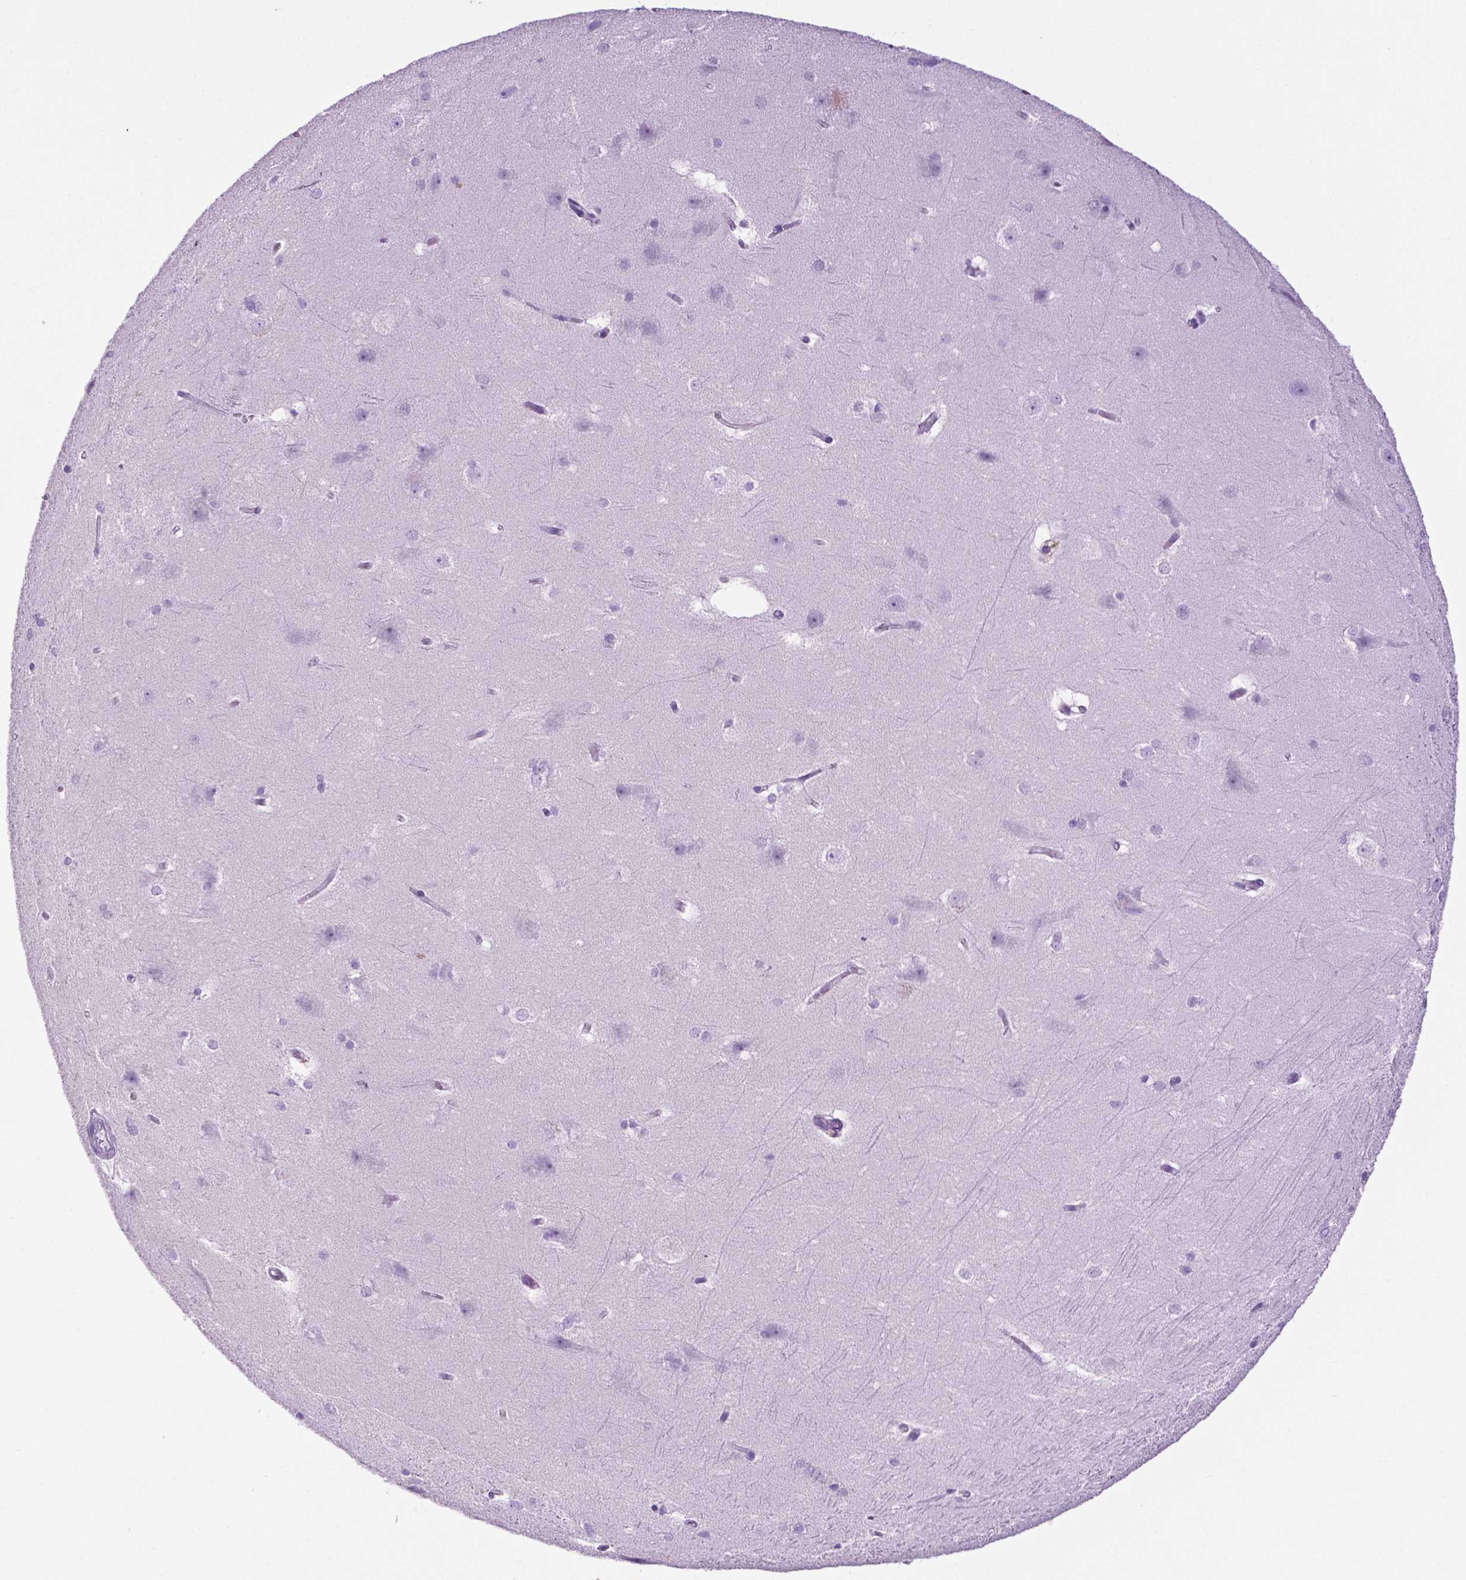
{"staining": {"intensity": "negative", "quantity": "none", "location": "none"}, "tissue": "hippocampus", "cell_type": "Glial cells", "image_type": "normal", "snomed": [{"axis": "morphology", "description": "Normal tissue, NOS"}, {"axis": "topography", "description": "Cerebral cortex"}, {"axis": "topography", "description": "Hippocampus"}], "caption": "Protein analysis of benign hippocampus exhibits no significant expression in glial cells. (DAB (3,3'-diaminobenzidine) immunohistochemistry (IHC), high magnification).", "gene": "PHGR1", "patient": {"sex": "female", "age": 19}}